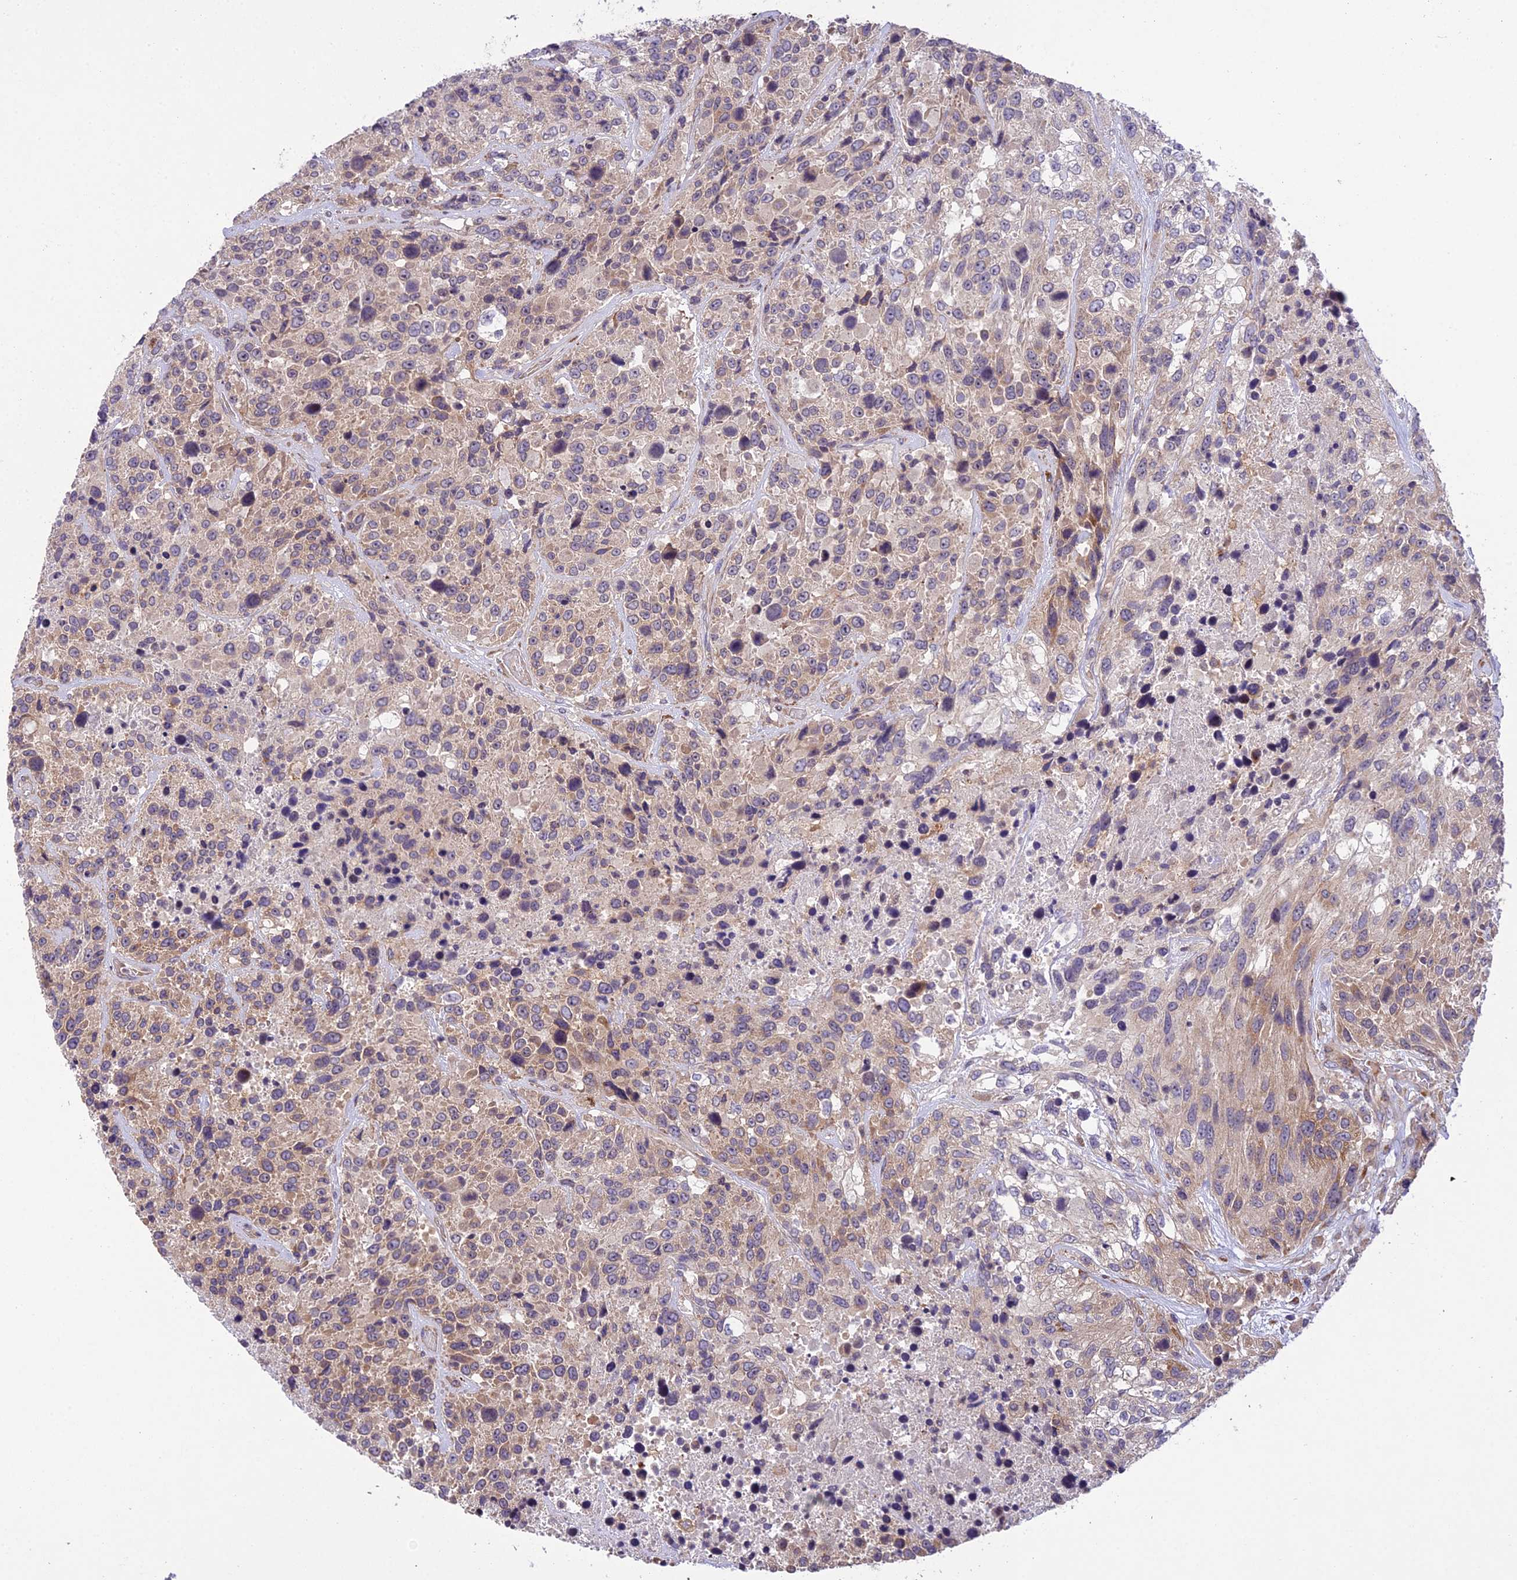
{"staining": {"intensity": "moderate", "quantity": "<25%", "location": "cytoplasmic/membranous"}, "tissue": "urothelial cancer", "cell_type": "Tumor cells", "image_type": "cancer", "snomed": [{"axis": "morphology", "description": "Urothelial carcinoma, High grade"}, {"axis": "topography", "description": "Urinary bladder"}], "caption": "This is an image of immunohistochemistry staining of urothelial carcinoma (high-grade), which shows moderate expression in the cytoplasmic/membranous of tumor cells.", "gene": "CENPL", "patient": {"sex": "female", "age": 70}}